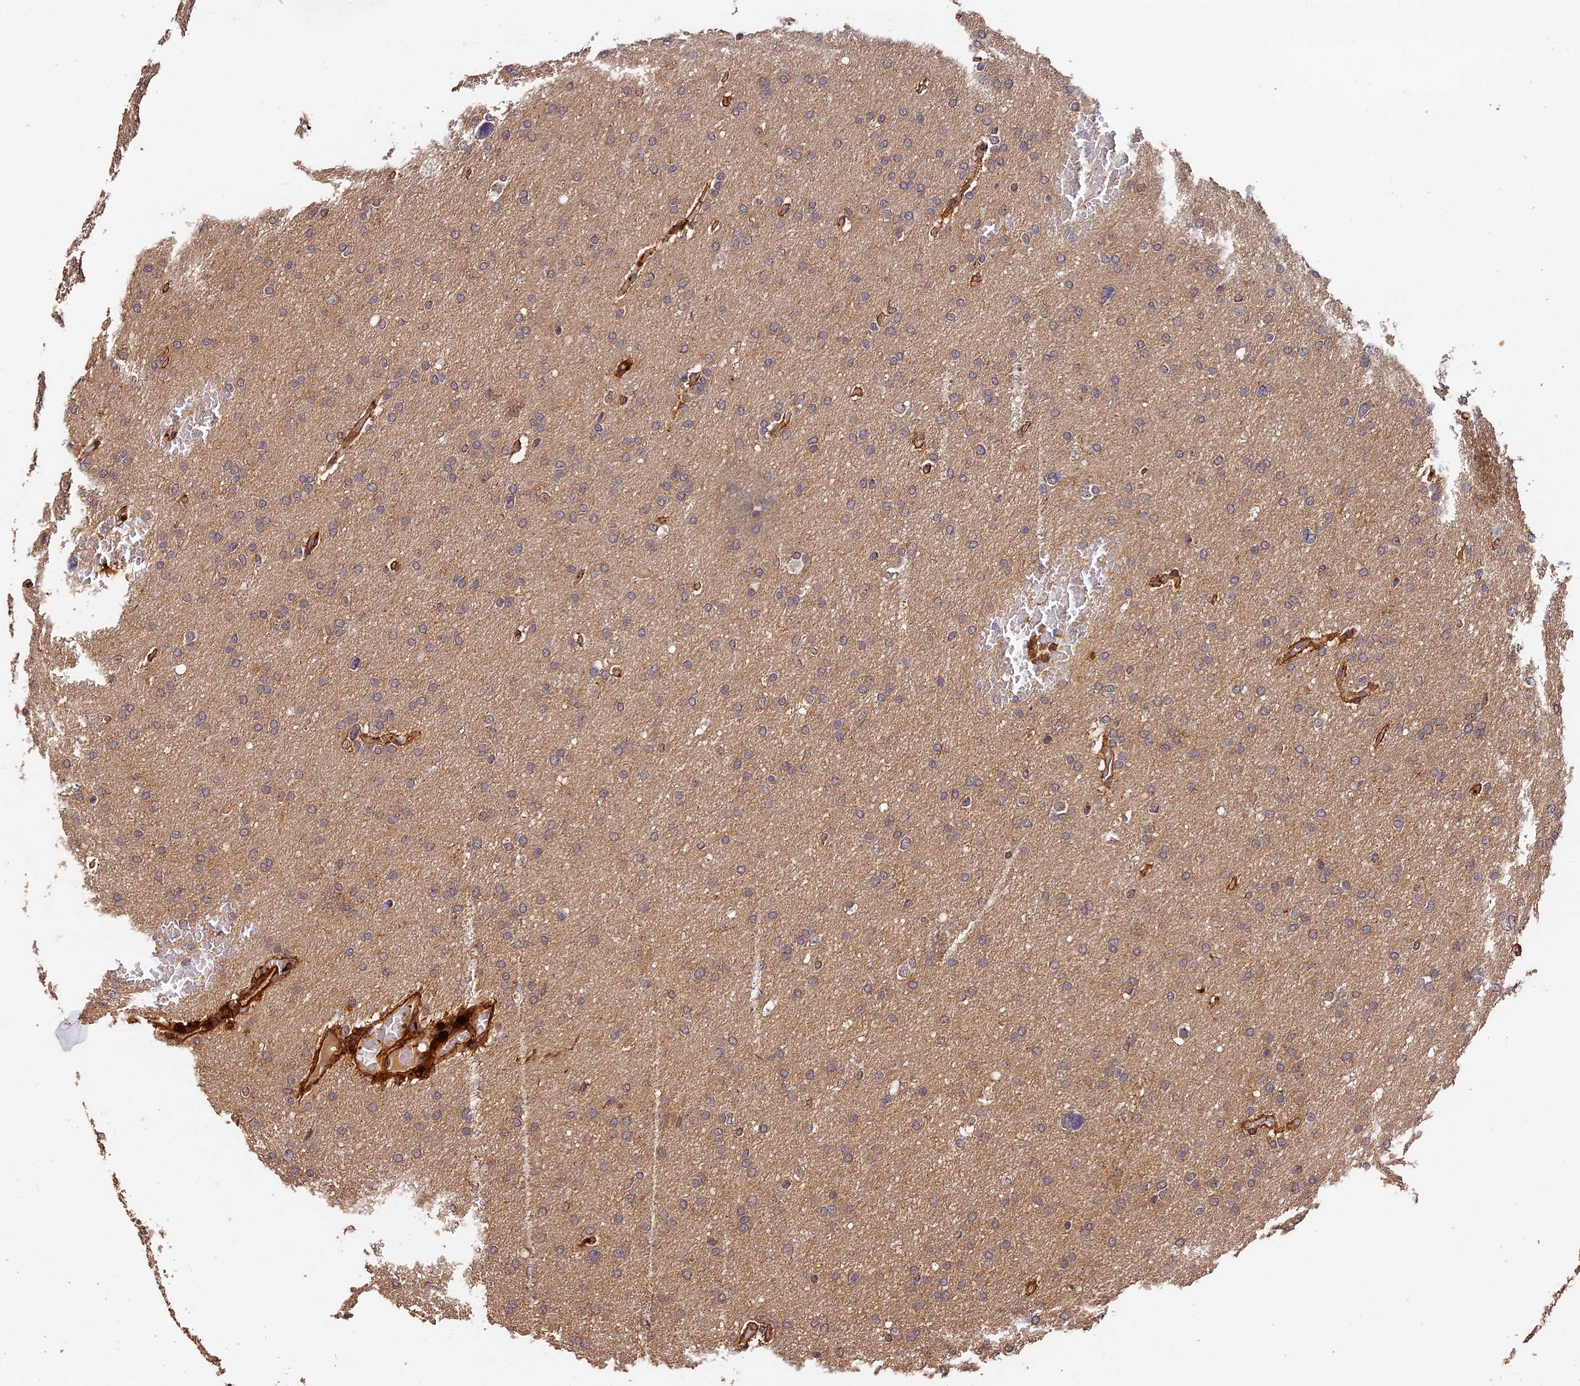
{"staining": {"intensity": "weak", "quantity": ">75%", "location": "cytoplasmic/membranous"}, "tissue": "glioma", "cell_type": "Tumor cells", "image_type": "cancer", "snomed": [{"axis": "morphology", "description": "Glioma, malignant, High grade"}, {"axis": "topography", "description": "Cerebral cortex"}], "caption": "Weak cytoplasmic/membranous protein staining is identified in about >75% of tumor cells in malignant glioma (high-grade).", "gene": "MMP15", "patient": {"sex": "female", "age": 36}}